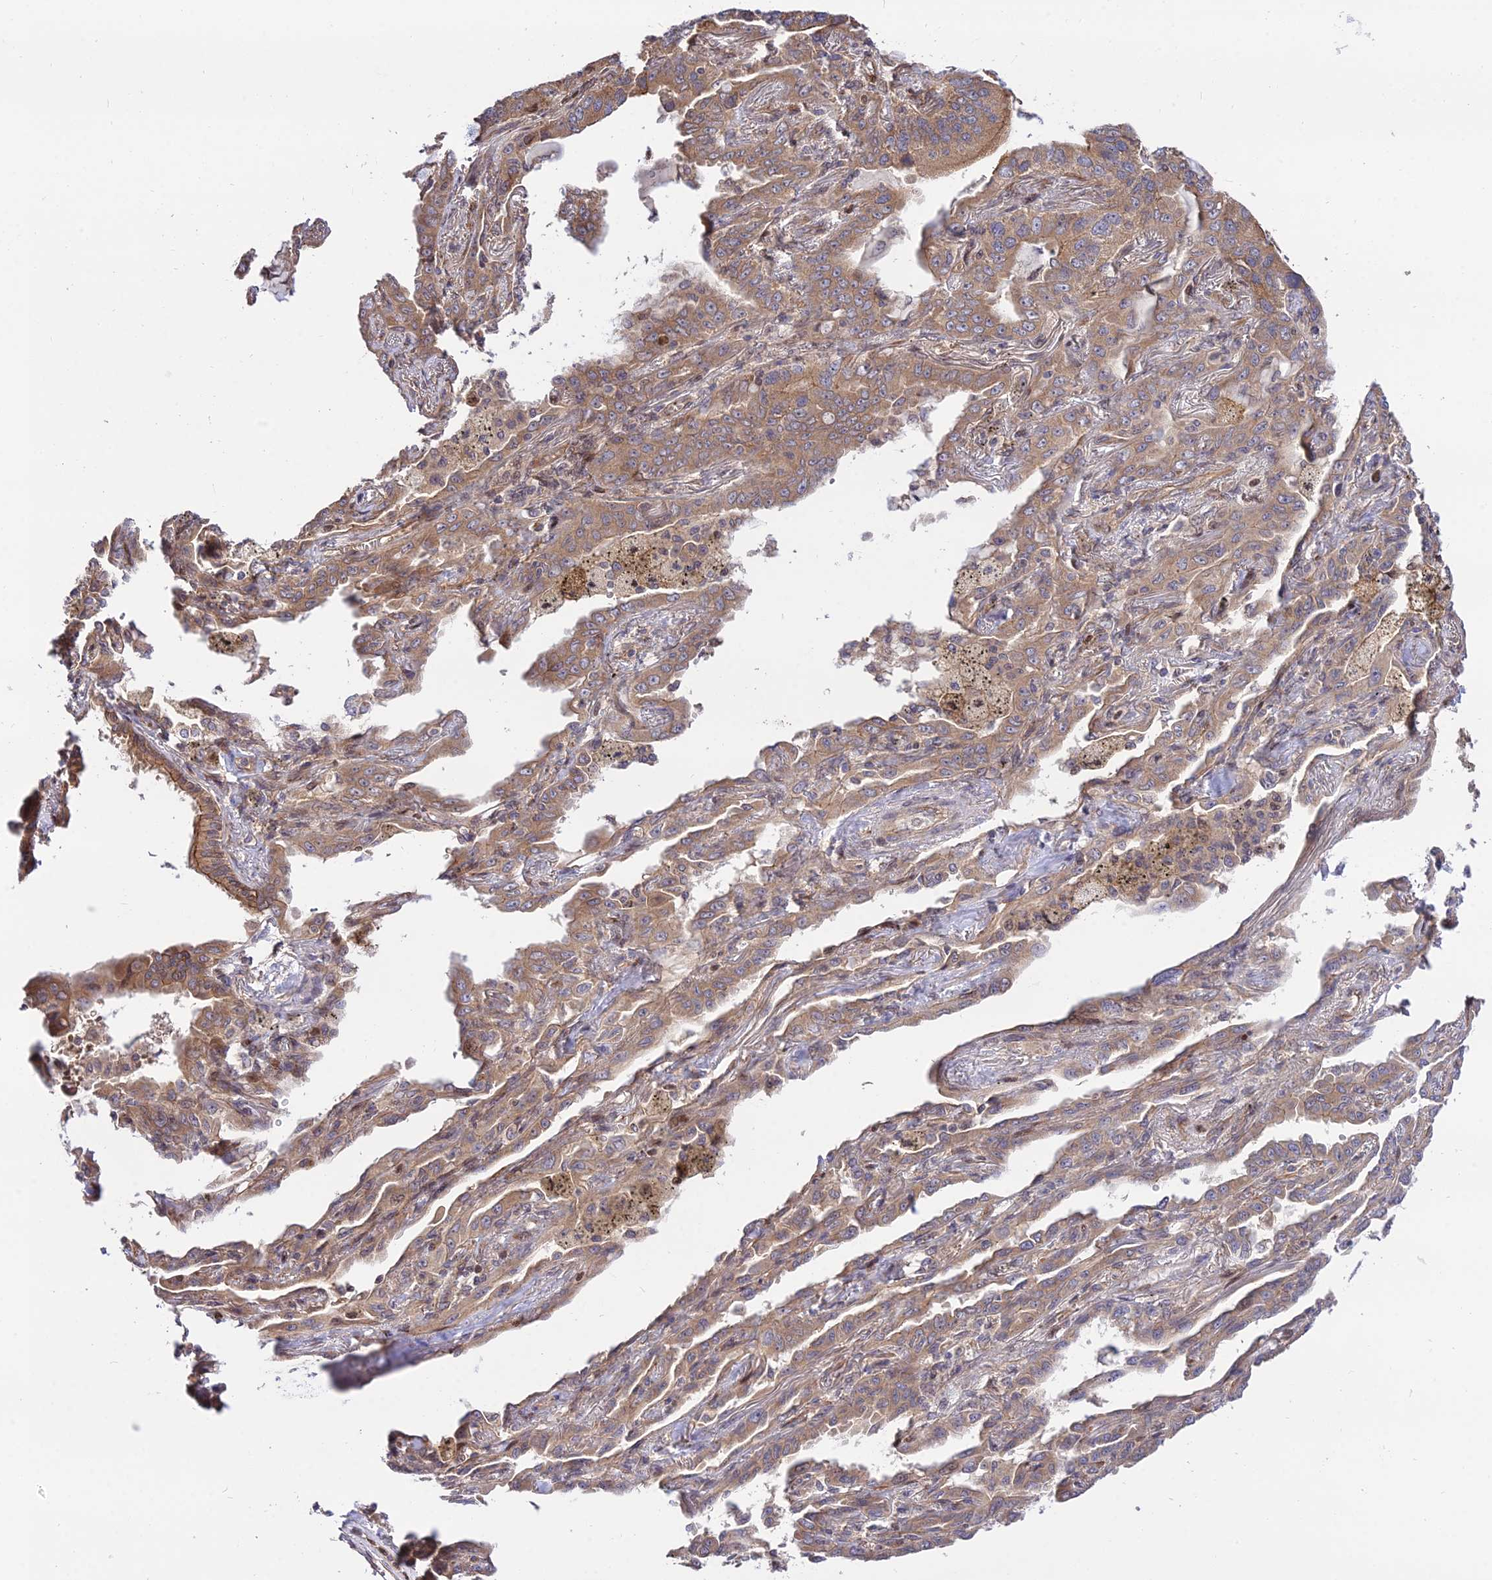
{"staining": {"intensity": "moderate", "quantity": ">75%", "location": "cytoplasmic/membranous"}, "tissue": "lung cancer", "cell_type": "Tumor cells", "image_type": "cancer", "snomed": [{"axis": "morphology", "description": "Adenocarcinoma, NOS"}, {"axis": "topography", "description": "Lung"}], "caption": "Immunohistochemical staining of lung cancer displays medium levels of moderate cytoplasmic/membranous expression in approximately >75% of tumor cells. (DAB IHC, brown staining for protein, blue staining for nuclei).", "gene": "SMG6", "patient": {"sex": "male", "age": 67}}